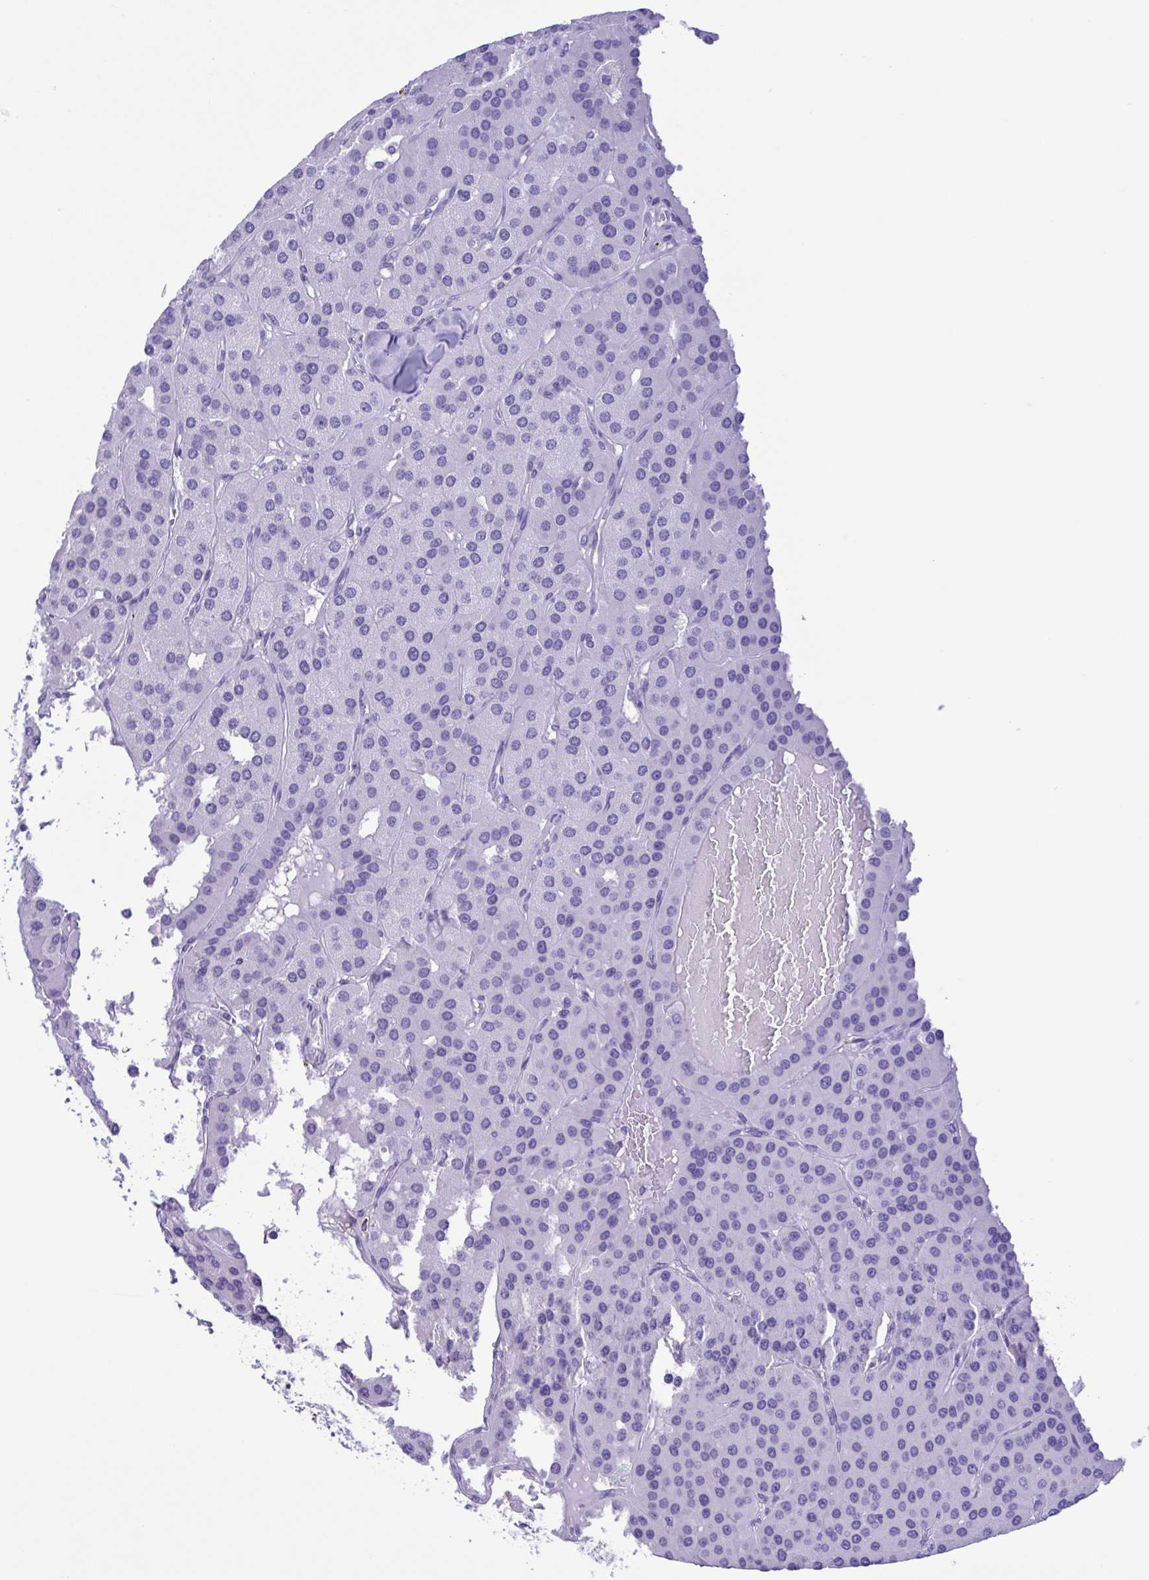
{"staining": {"intensity": "negative", "quantity": "none", "location": "none"}, "tissue": "parathyroid gland", "cell_type": "Glandular cells", "image_type": "normal", "snomed": [{"axis": "morphology", "description": "Normal tissue, NOS"}, {"axis": "morphology", "description": "Adenoma, NOS"}, {"axis": "topography", "description": "Parathyroid gland"}], "caption": "The micrograph demonstrates no staining of glandular cells in benign parathyroid gland. (DAB (3,3'-diaminobenzidine) IHC, high magnification).", "gene": "LDHC", "patient": {"sex": "female", "age": 86}}